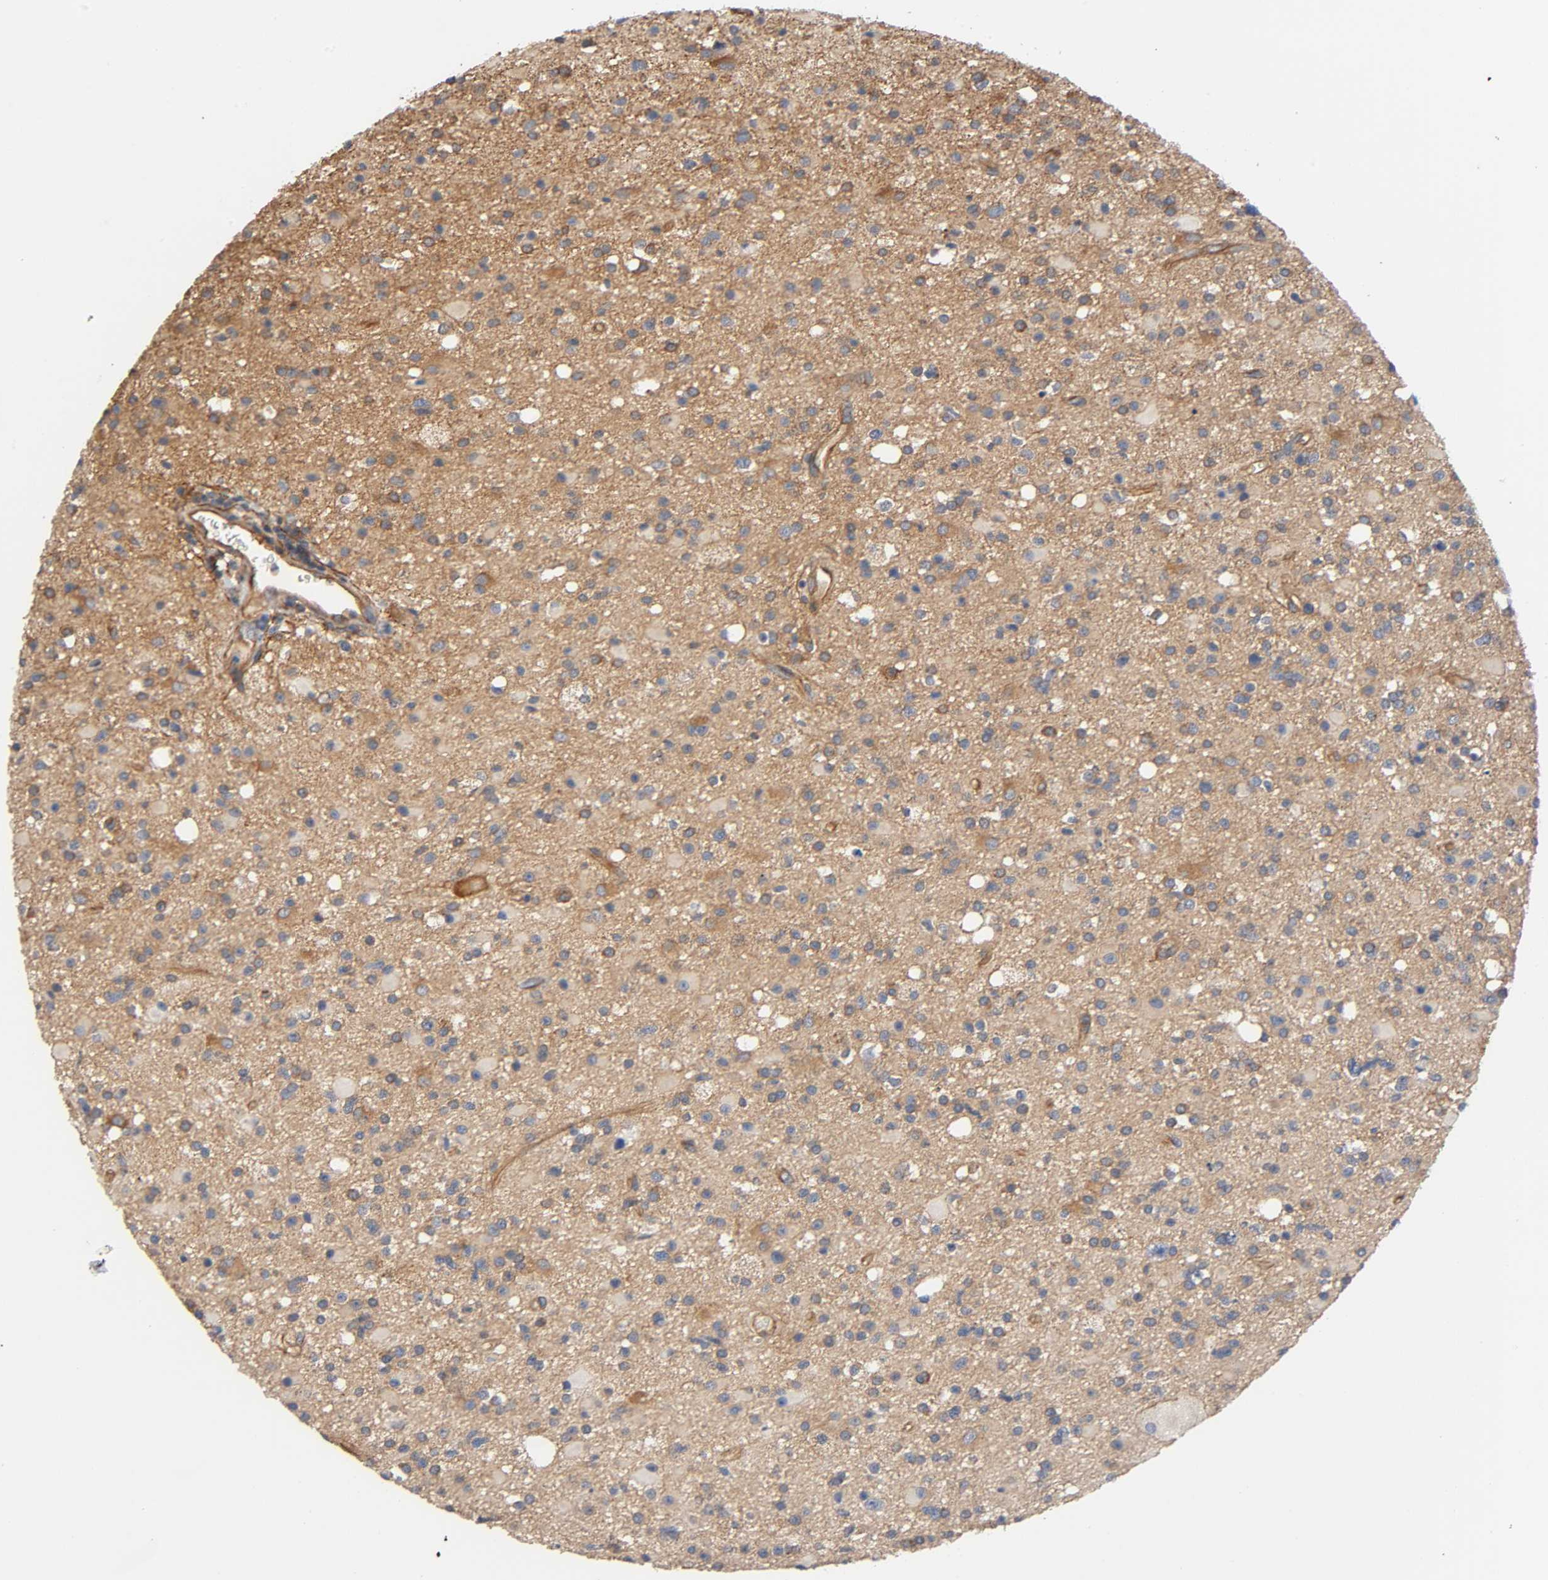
{"staining": {"intensity": "moderate", "quantity": "<25%", "location": "cytoplasmic/membranous"}, "tissue": "glioma", "cell_type": "Tumor cells", "image_type": "cancer", "snomed": [{"axis": "morphology", "description": "Glioma, malignant, High grade"}, {"axis": "topography", "description": "Brain"}], "caption": "The micrograph displays staining of malignant glioma (high-grade), revealing moderate cytoplasmic/membranous protein staining (brown color) within tumor cells.", "gene": "MARS1", "patient": {"sex": "male", "age": 33}}